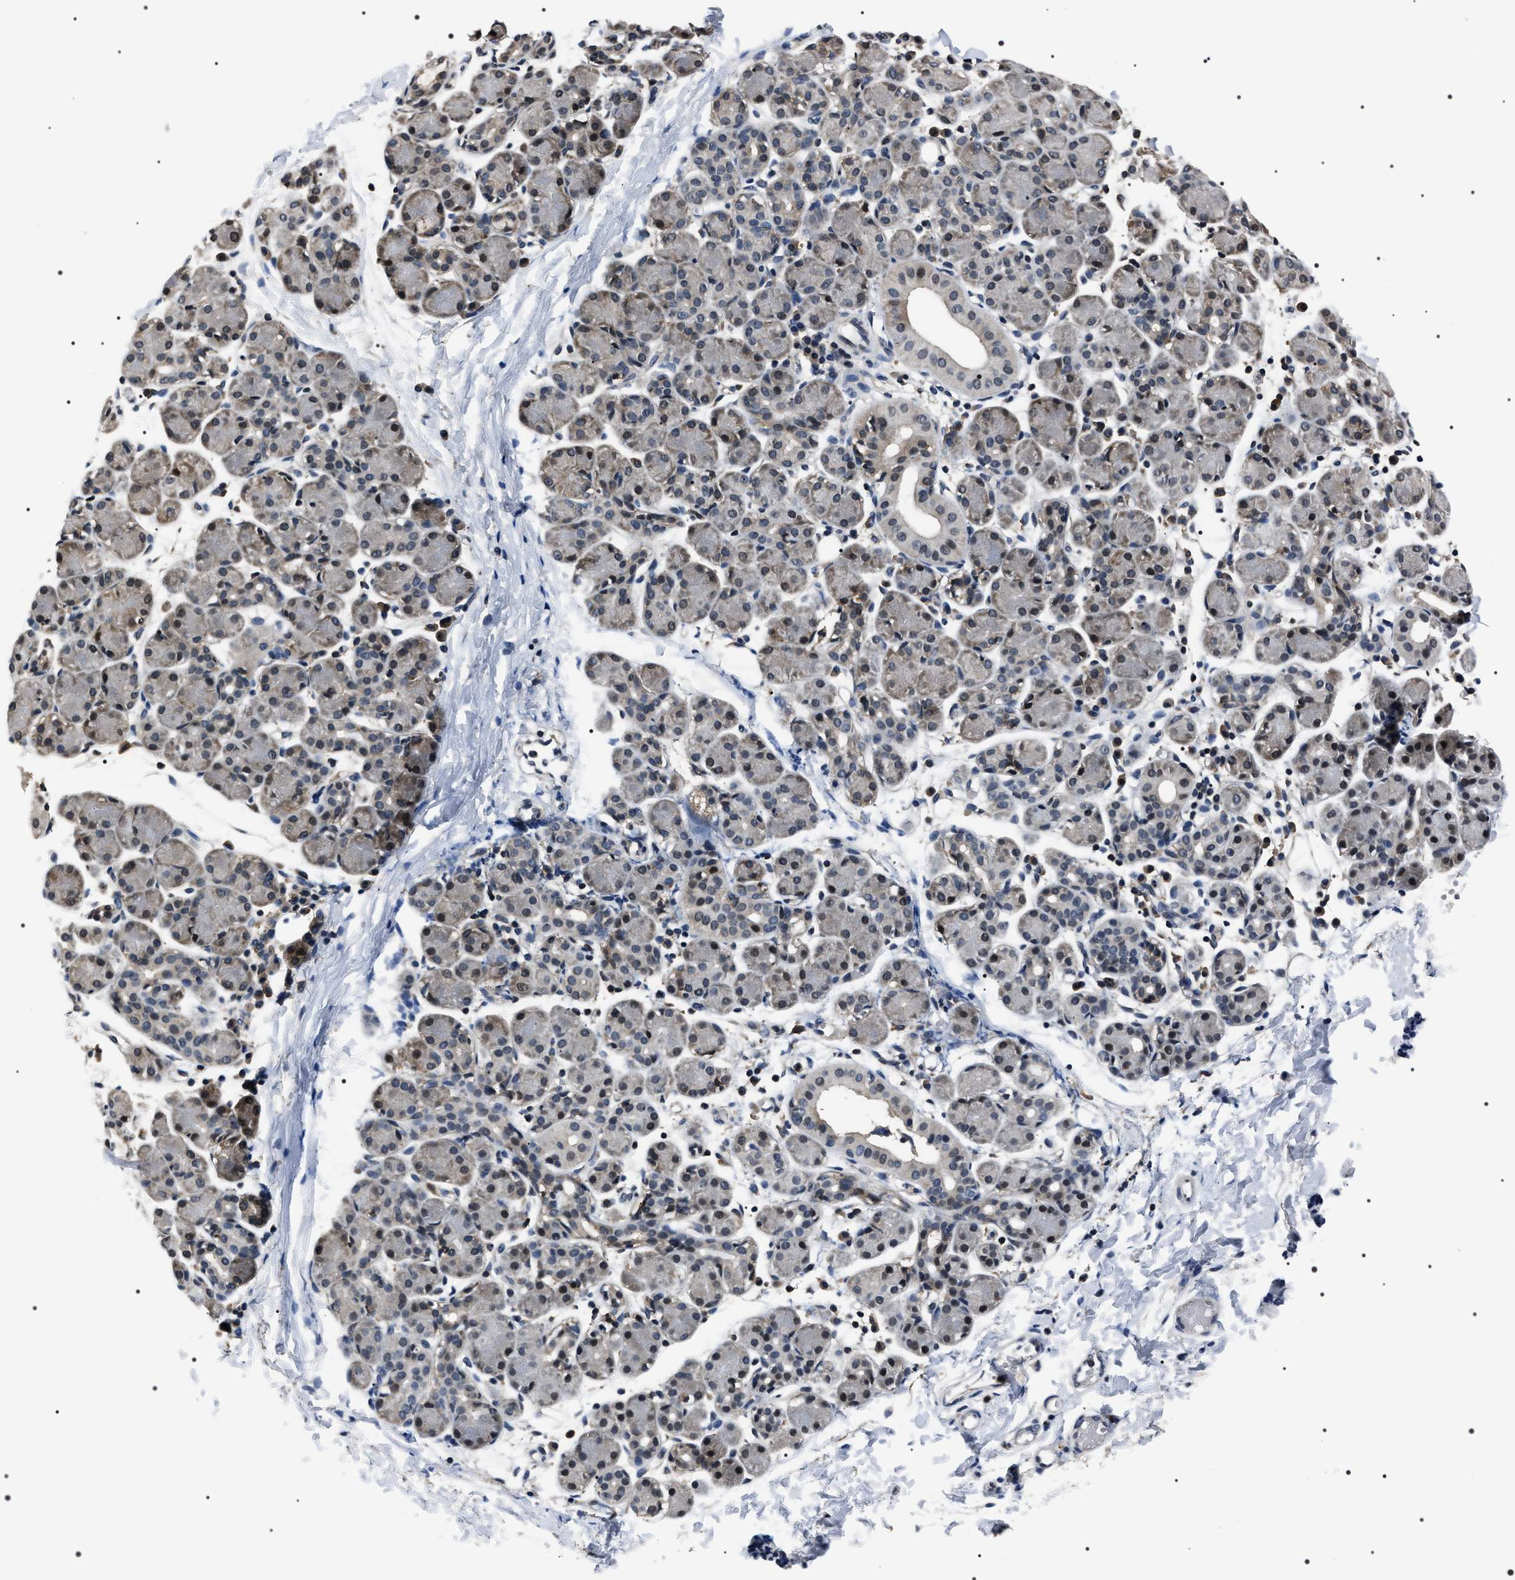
{"staining": {"intensity": "strong", "quantity": "<25%", "location": "nuclear"}, "tissue": "salivary gland", "cell_type": "Glandular cells", "image_type": "normal", "snomed": [{"axis": "morphology", "description": "Normal tissue, NOS"}, {"axis": "morphology", "description": "Inflammation, NOS"}, {"axis": "topography", "description": "Lymph node"}, {"axis": "topography", "description": "Salivary gland"}], "caption": "Brown immunohistochemical staining in normal human salivary gland exhibits strong nuclear staining in about <25% of glandular cells. Nuclei are stained in blue.", "gene": "SIPA1", "patient": {"sex": "male", "age": 3}}